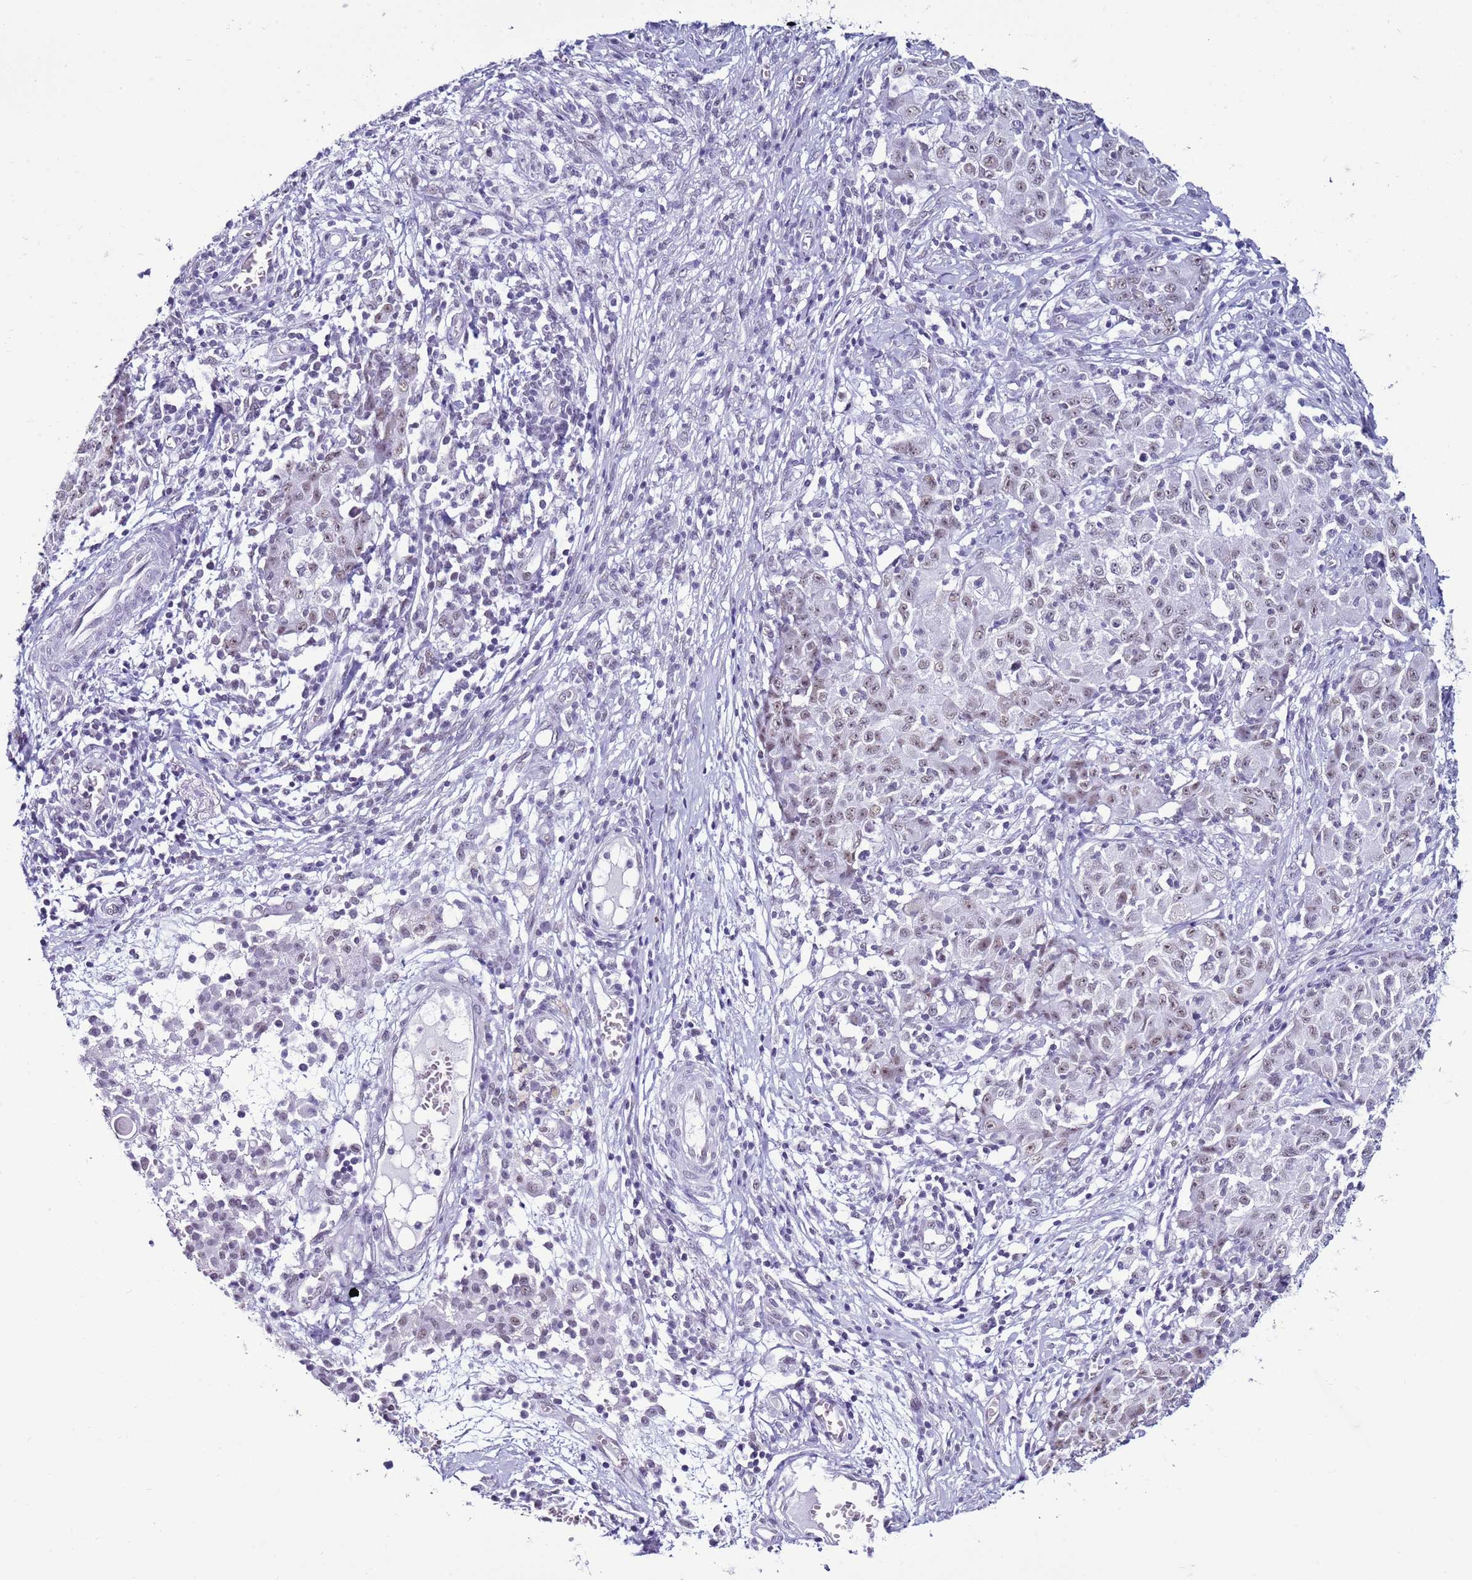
{"staining": {"intensity": "weak", "quantity": "<25%", "location": "nuclear"}, "tissue": "ovarian cancer", "cell_type": "Tumor cells", "image_type": "cancer", "snomed": [{"axis": "morphology", "description": "Carcinoma, endometroid"}, {"axis": "topography", "description": "Ovary"}], "caption": "Tumor cells are negative for protein expression in human ovarian endometroid carcinoma.", "gene": "DHX15", "patient": {"sex": "female", "age": 42}}